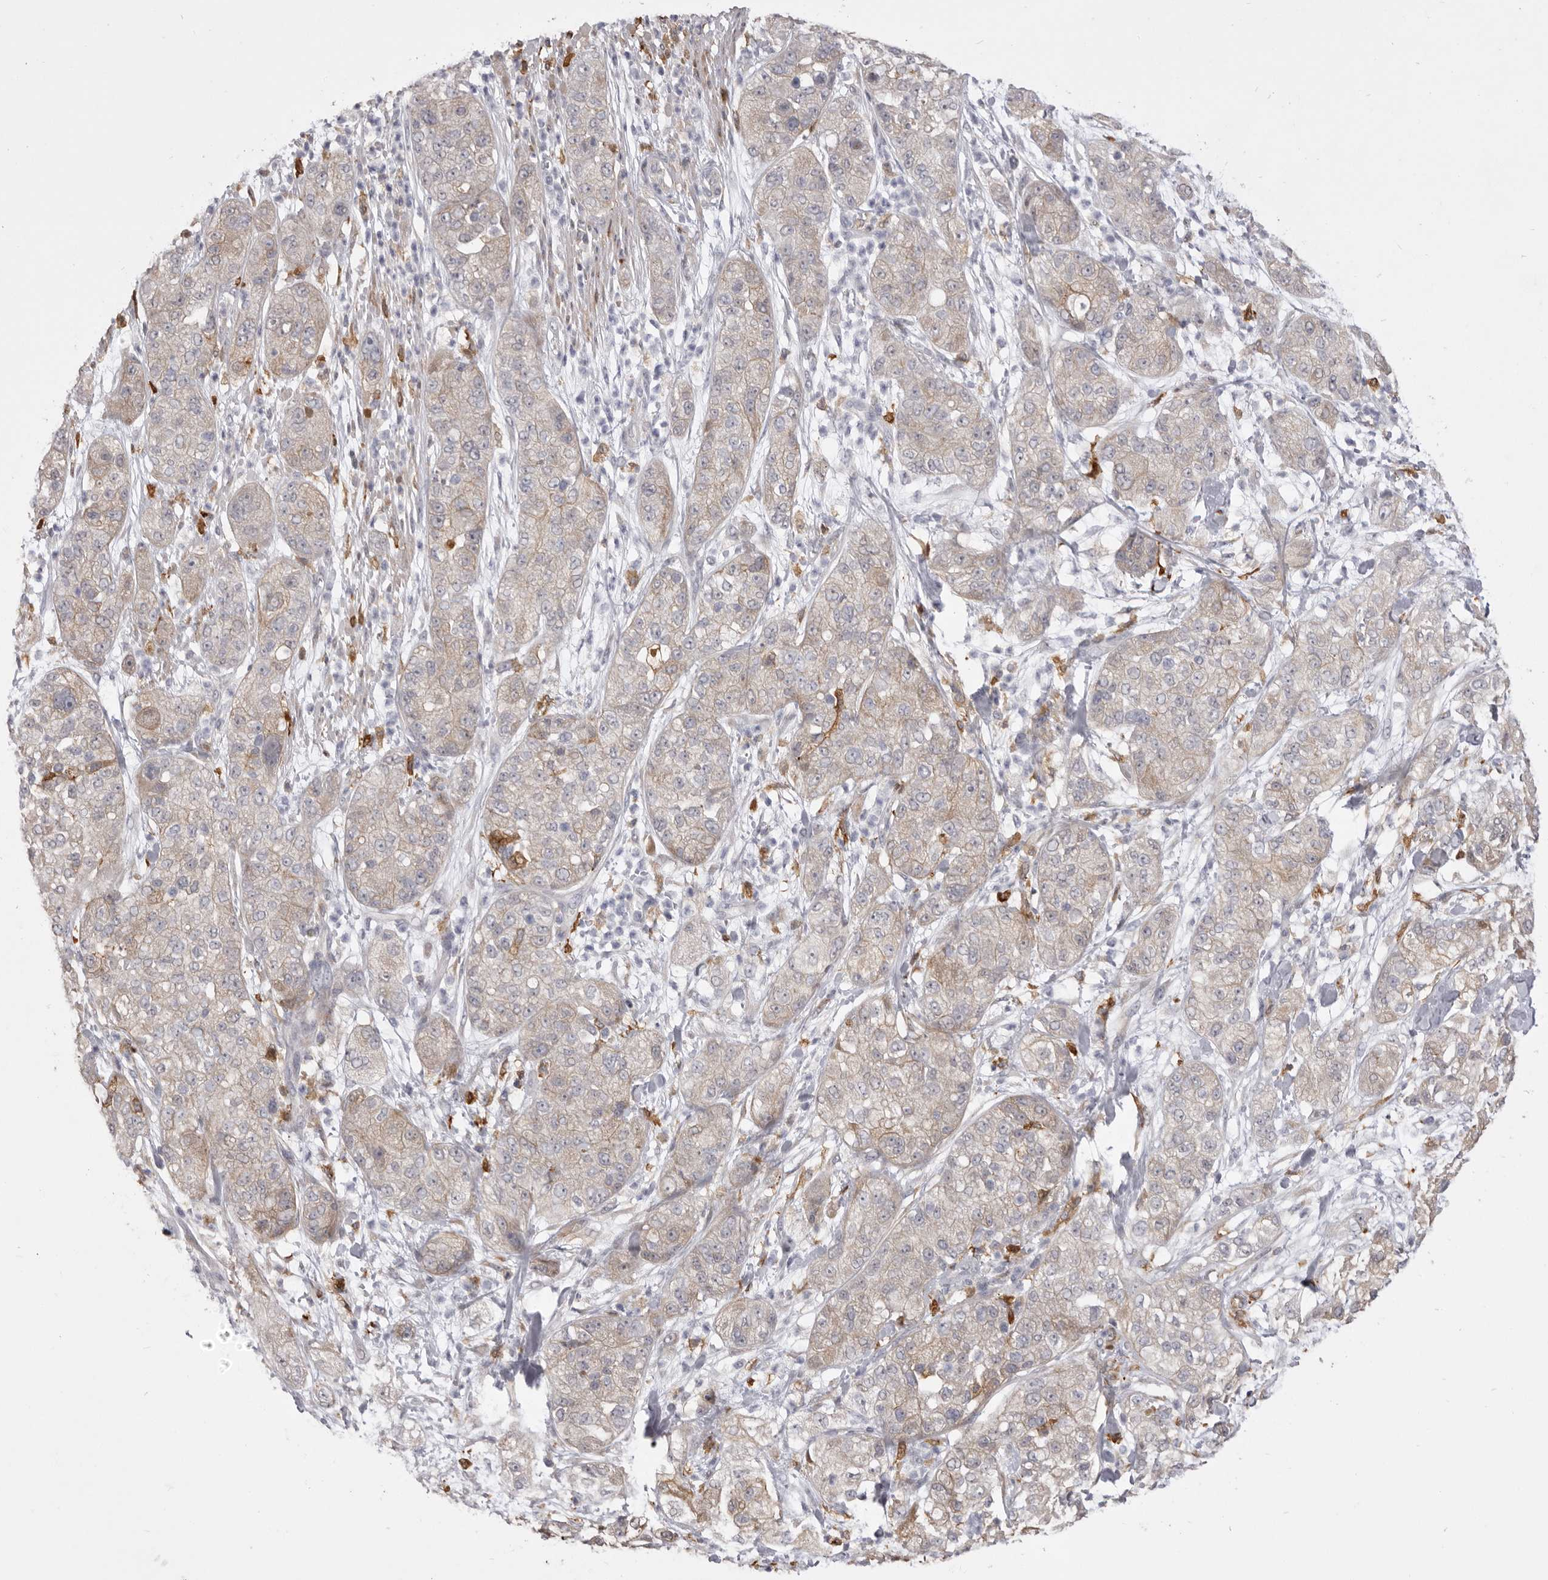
{"staining": {"intensity": "weak", "quantity": "<25%", "location": "cytoplasmic/membranous"}, "tissue": "pancreatic cancer", "cell_type": "Tumor cells", "image_type": "cancer", "snomed": [{"axis": "morphology", "description": "Adenocarcinoma, NOS"}, {"axis": "topography", "description": "Pancreas"}], "caption": "High magnification brightfield microscopy of pancreatic cancer (adenocarcinoma) stained with DAB (brown) and counterstained with hematoxylin (blue): tumor cells show no significant staining. (Brightfield microscopy of DAB immunohistochemistry at high magnification).", "gene": "VPS45", "patient": {"sex": "female", "age": 78}}